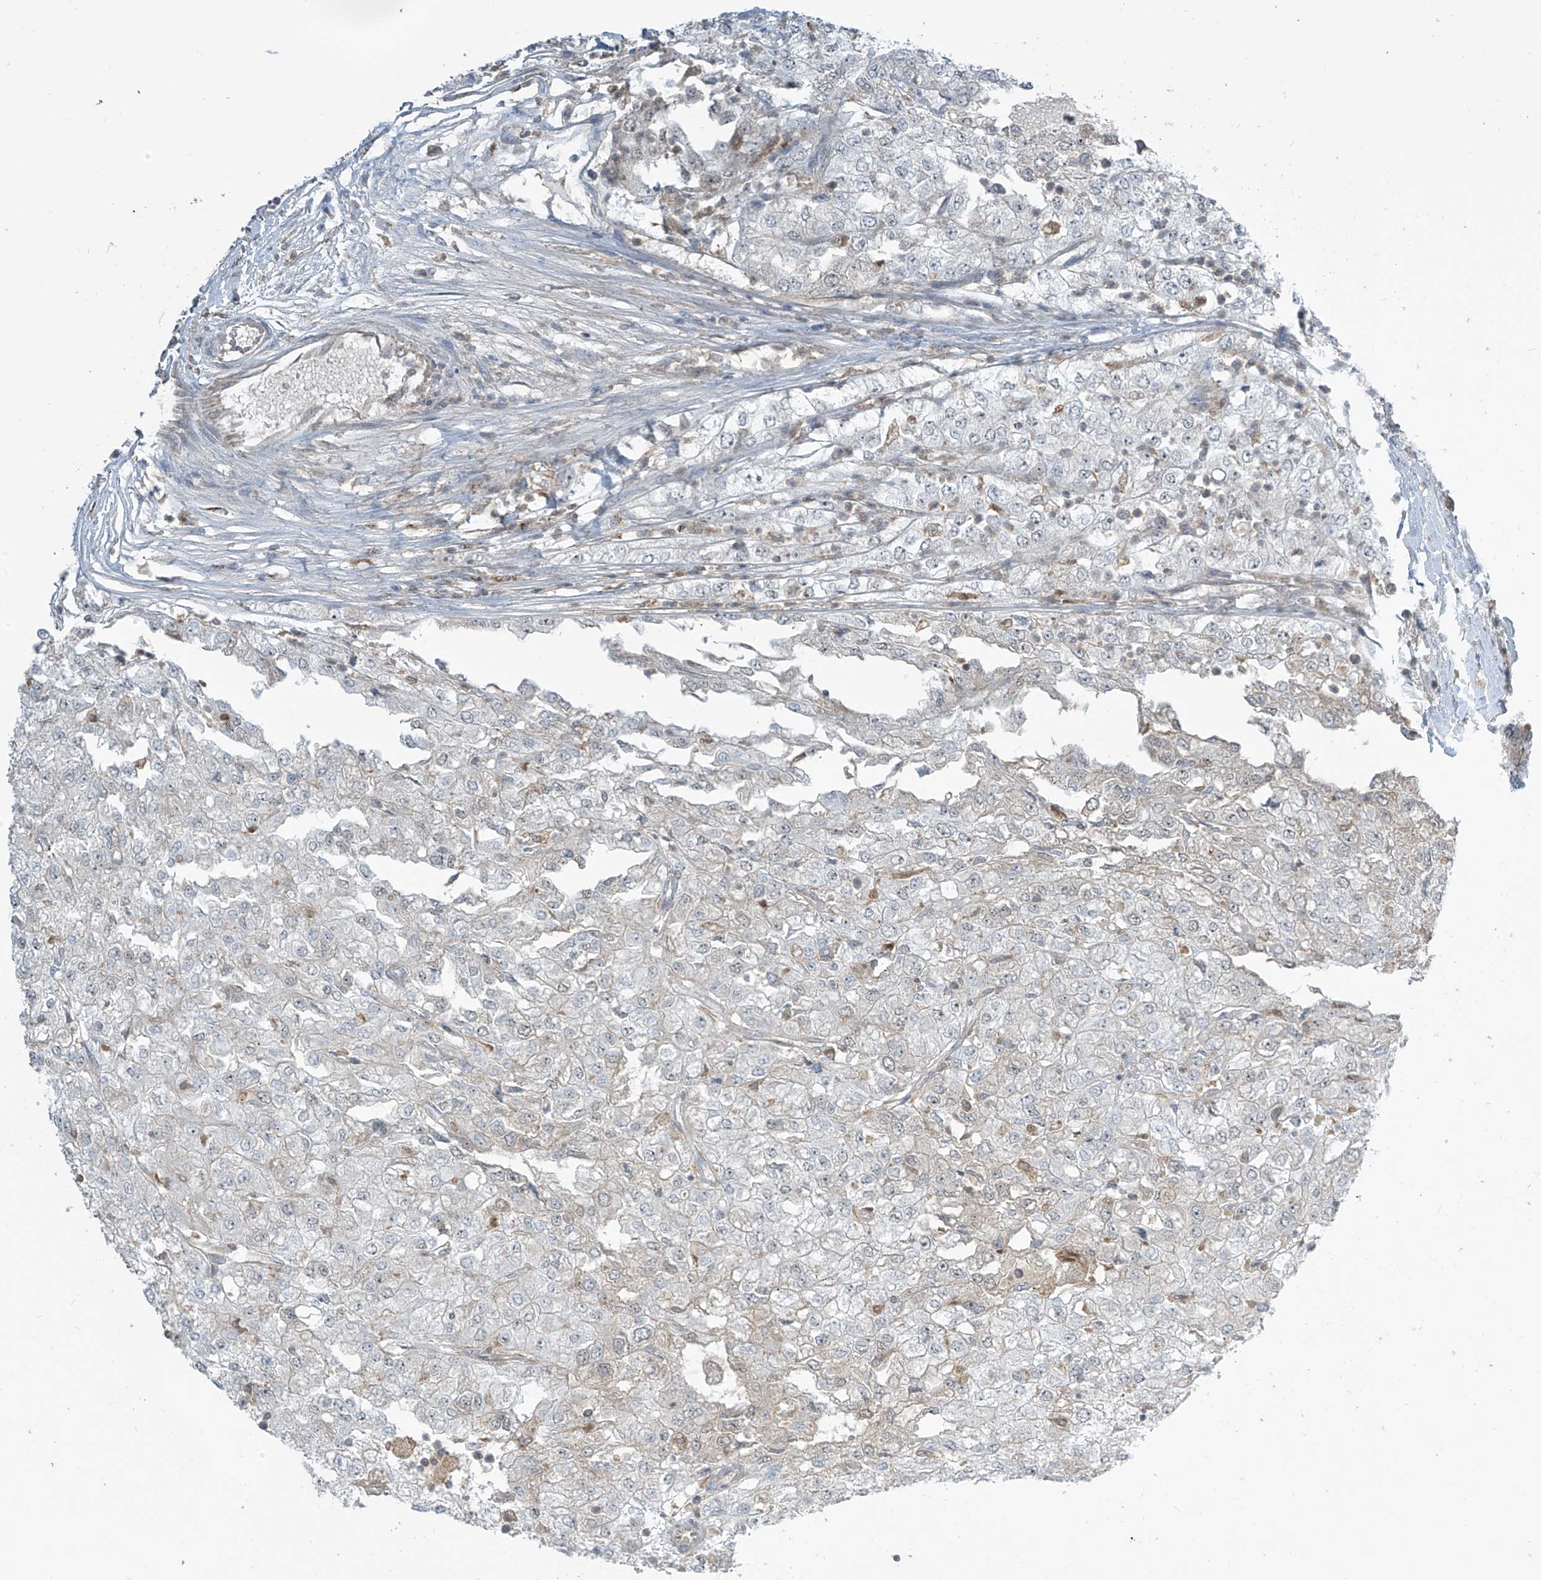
{"staining": {"intensity": "negative", "quantity": "none", "location": "none"}, "tissue": "renal cancer", "cell_type": "Tumor cells", "image_type": "cancer", "snomed": [{"axis": "morphology", "description": "Adenocarcinoma, NOS"}, {"axis": "topography", "description": "Kidney"}], "caption": "A high-resolution micrograph shows immunohistochemistry (IHC) staining of adenocarcinoma (renal), which demonstrates no significant positivity in tumor cells.", "gene": "PARVG", "patient": {"sex": "female", "age": 54}}